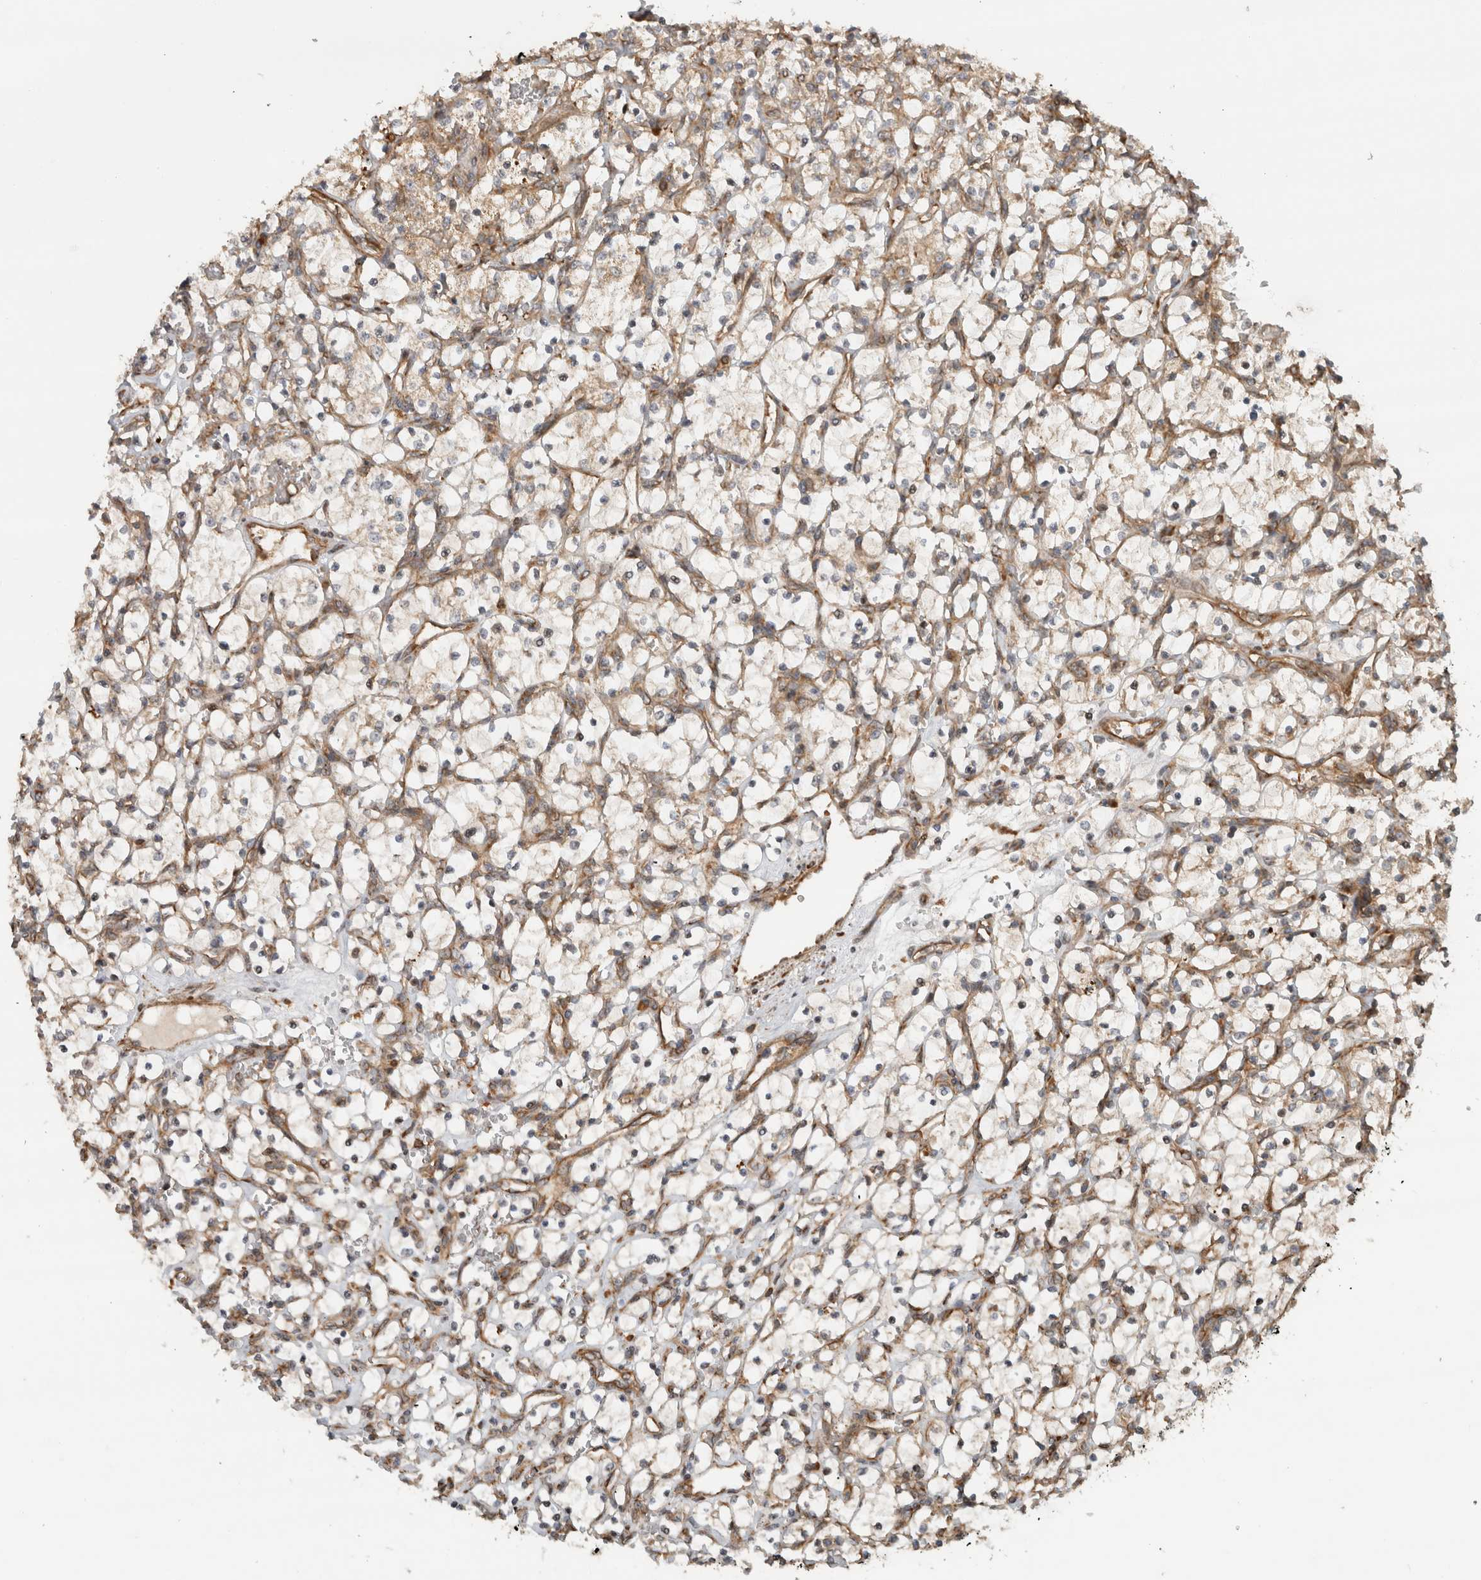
{"staining": {"intensity": "moderate", "quantity": ">75%", "location": "cytoplasmic/membranous"}, "tissue": "renal cancer", "cell_type": "Tumor cells", "image_type": "cancer", "snomed": [{"axis": "morphology", "description": "Adenocarcinoma, NOS"}, {"axis": "topography", "description": "Kidney"}], "caption": "Human adenocarcinoma (renal) stained with a brown dye displays moderate cytoplasmic/membranous positive staining in about >75% of tumor cells.", "gene": "TUBD1", "patient": {"sex": "female", "age": 69}}